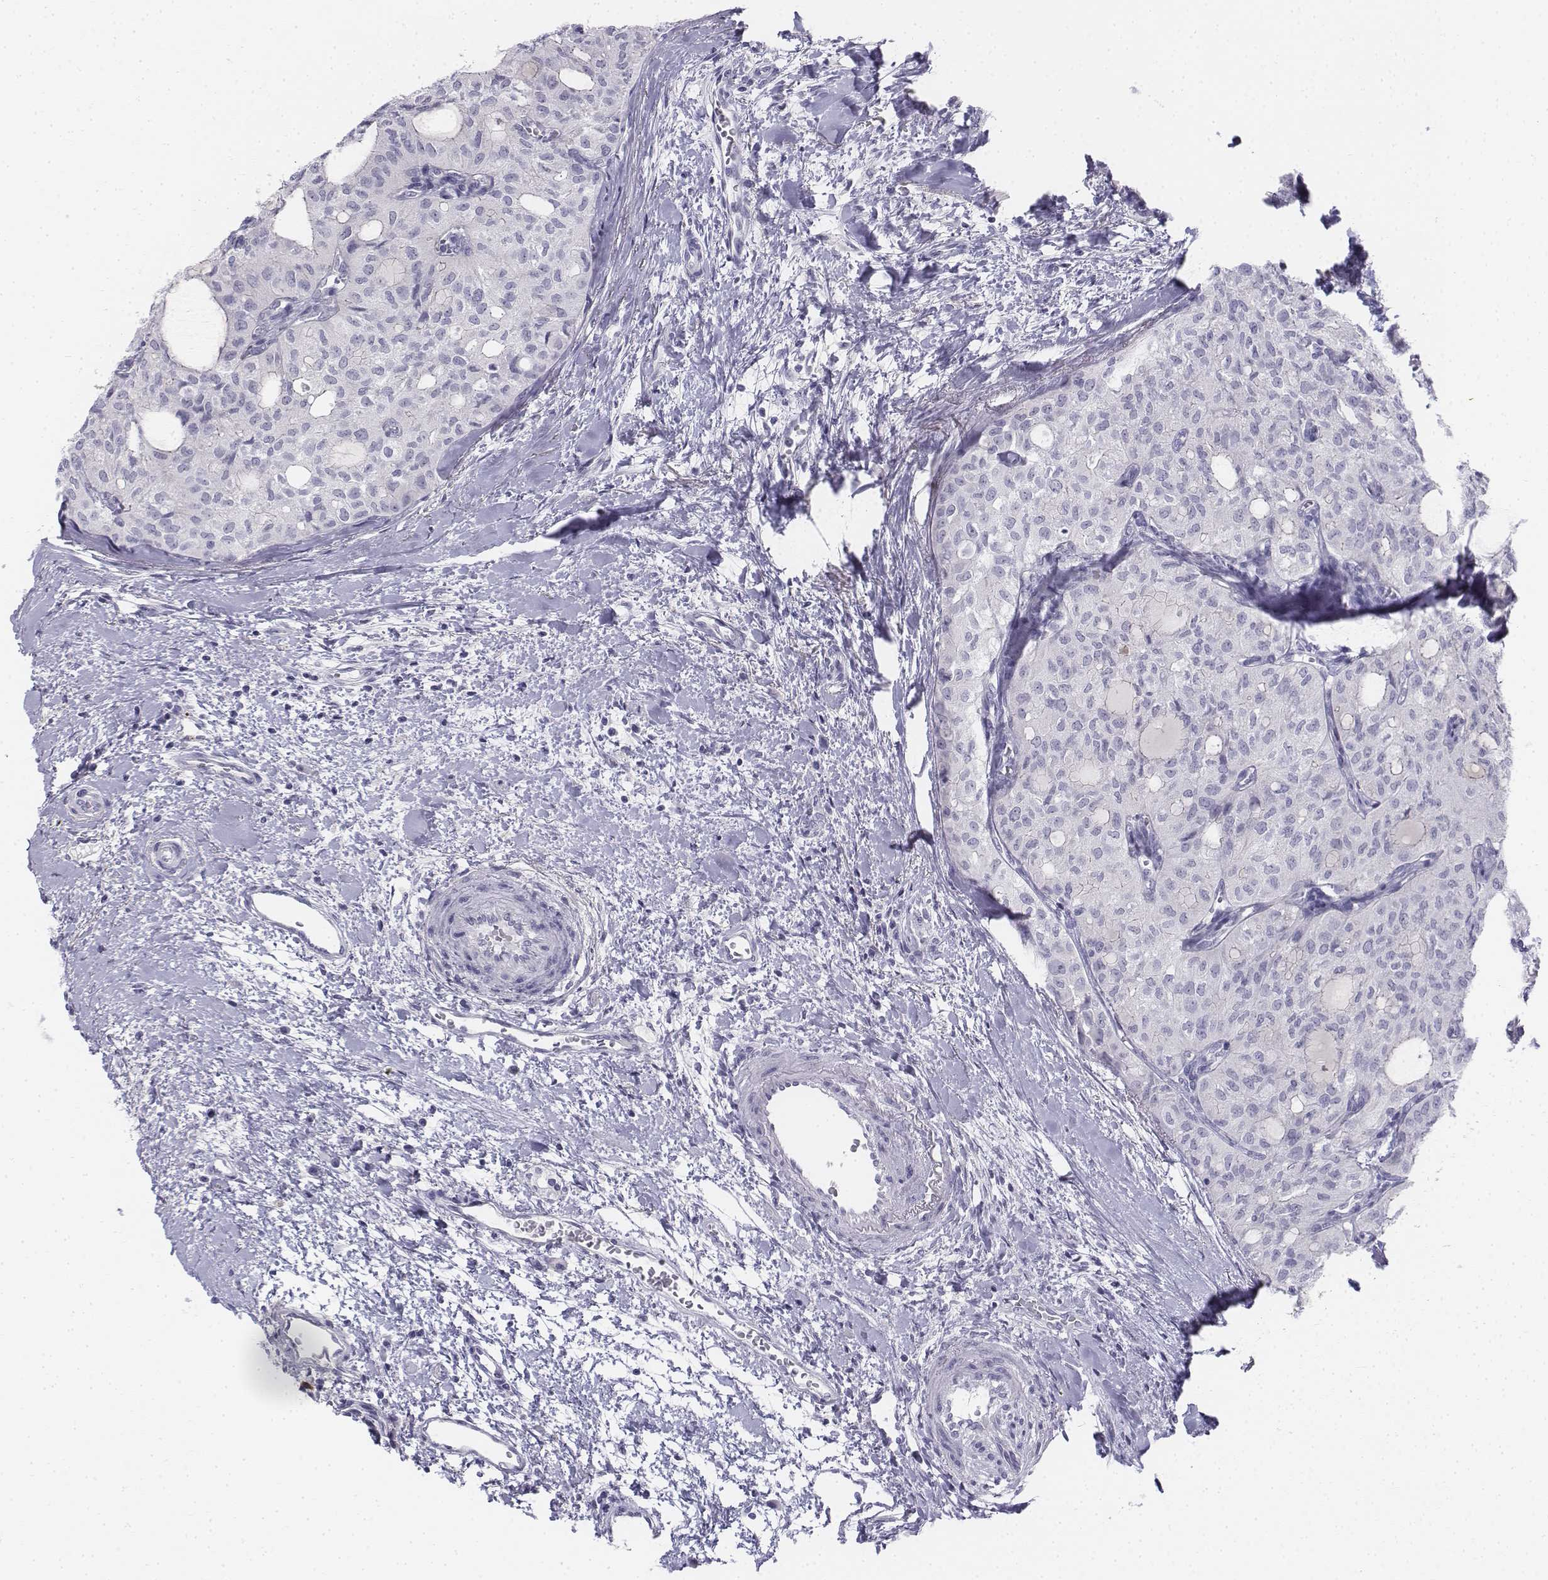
{"staining": {"intensity": "negative", "quantity": "none", "location": "none"}, "tissue": "thyroid cancer", "cell_type": "Tumor cells", "image_type": "cancer", "snomed": [{"axis": "morphology", "description": "Follicular adenoma carcinoma, NOS"}, {"axis": "topography", "description": "Thyroid gland"}], "caption": "High power microscopy photomicrograph of an immunohistochemistry histopathology image of thyroid follicular adenoma carcinoma, revealing no significant staining in tumor cells. The staining was performed using DAB (3,3'-diaminobenzidine) to visualize the protein expression in brown, while the nuclei were stained in blue with hematoxylin (Magnification: 20x).", "gene": "TH", "patient": {"sex": "male", "age": 75}}